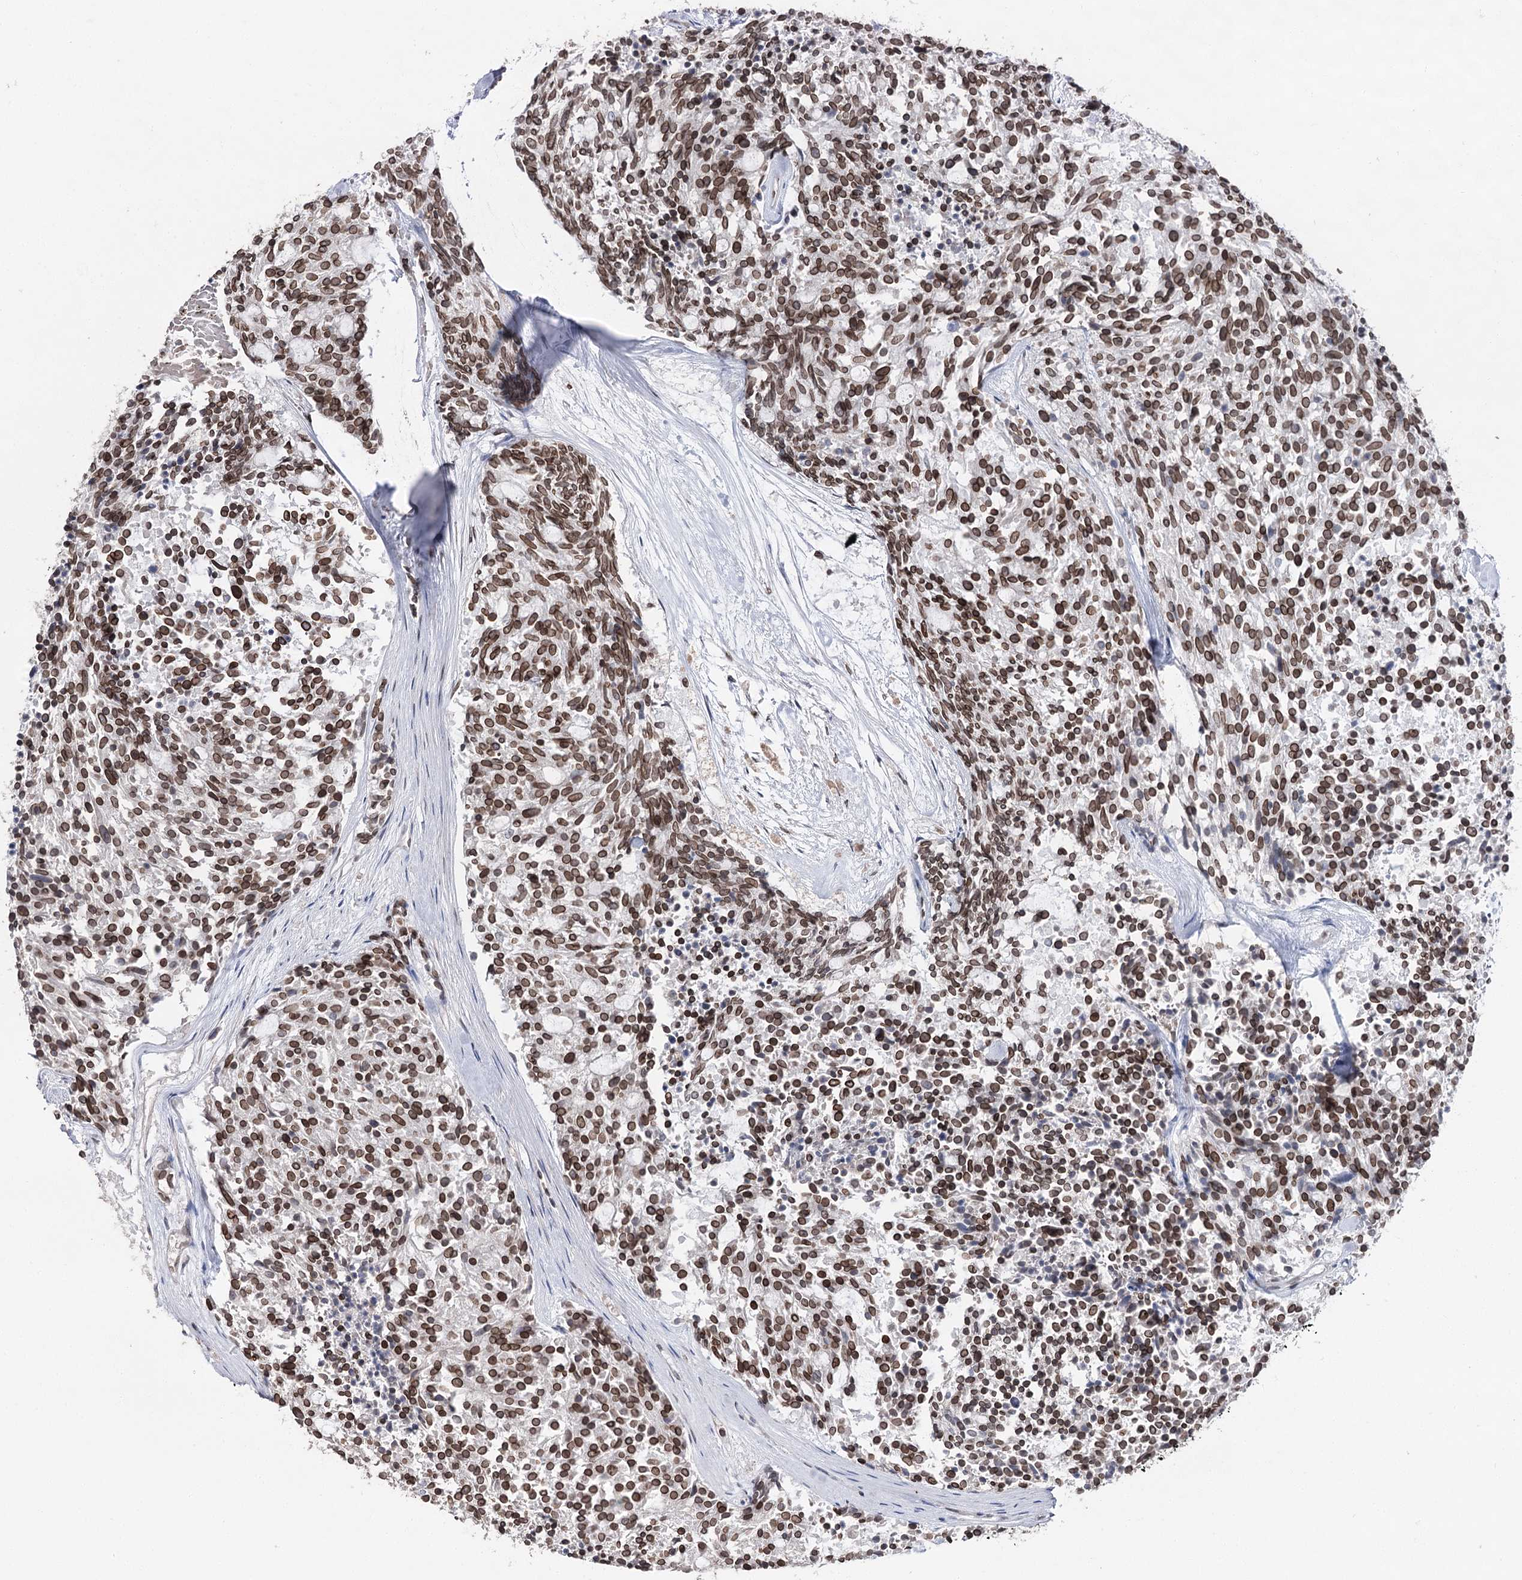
{"staining": {"intensity": "moderate", "quantity": ">75%", "location": "cytoplasmic/membranous,nuclear"}, "tissue": "carcinoid", "cell_type": "Tumor cells", "image_type": "cancer", "snomed": [{"axis": "morphology", "description": "Carcinoid, malignant, NOS"}, {"axis": "topography", "description": "Pancreas"}], "caption": "This is an image of IHC staining of carcinoid, which shows moderate positivity in the cytoplasmic/membranous and nuclear of tumor cells.", "gene": "KIAA0930", "patient": {"sex": "female", "age": 54}}